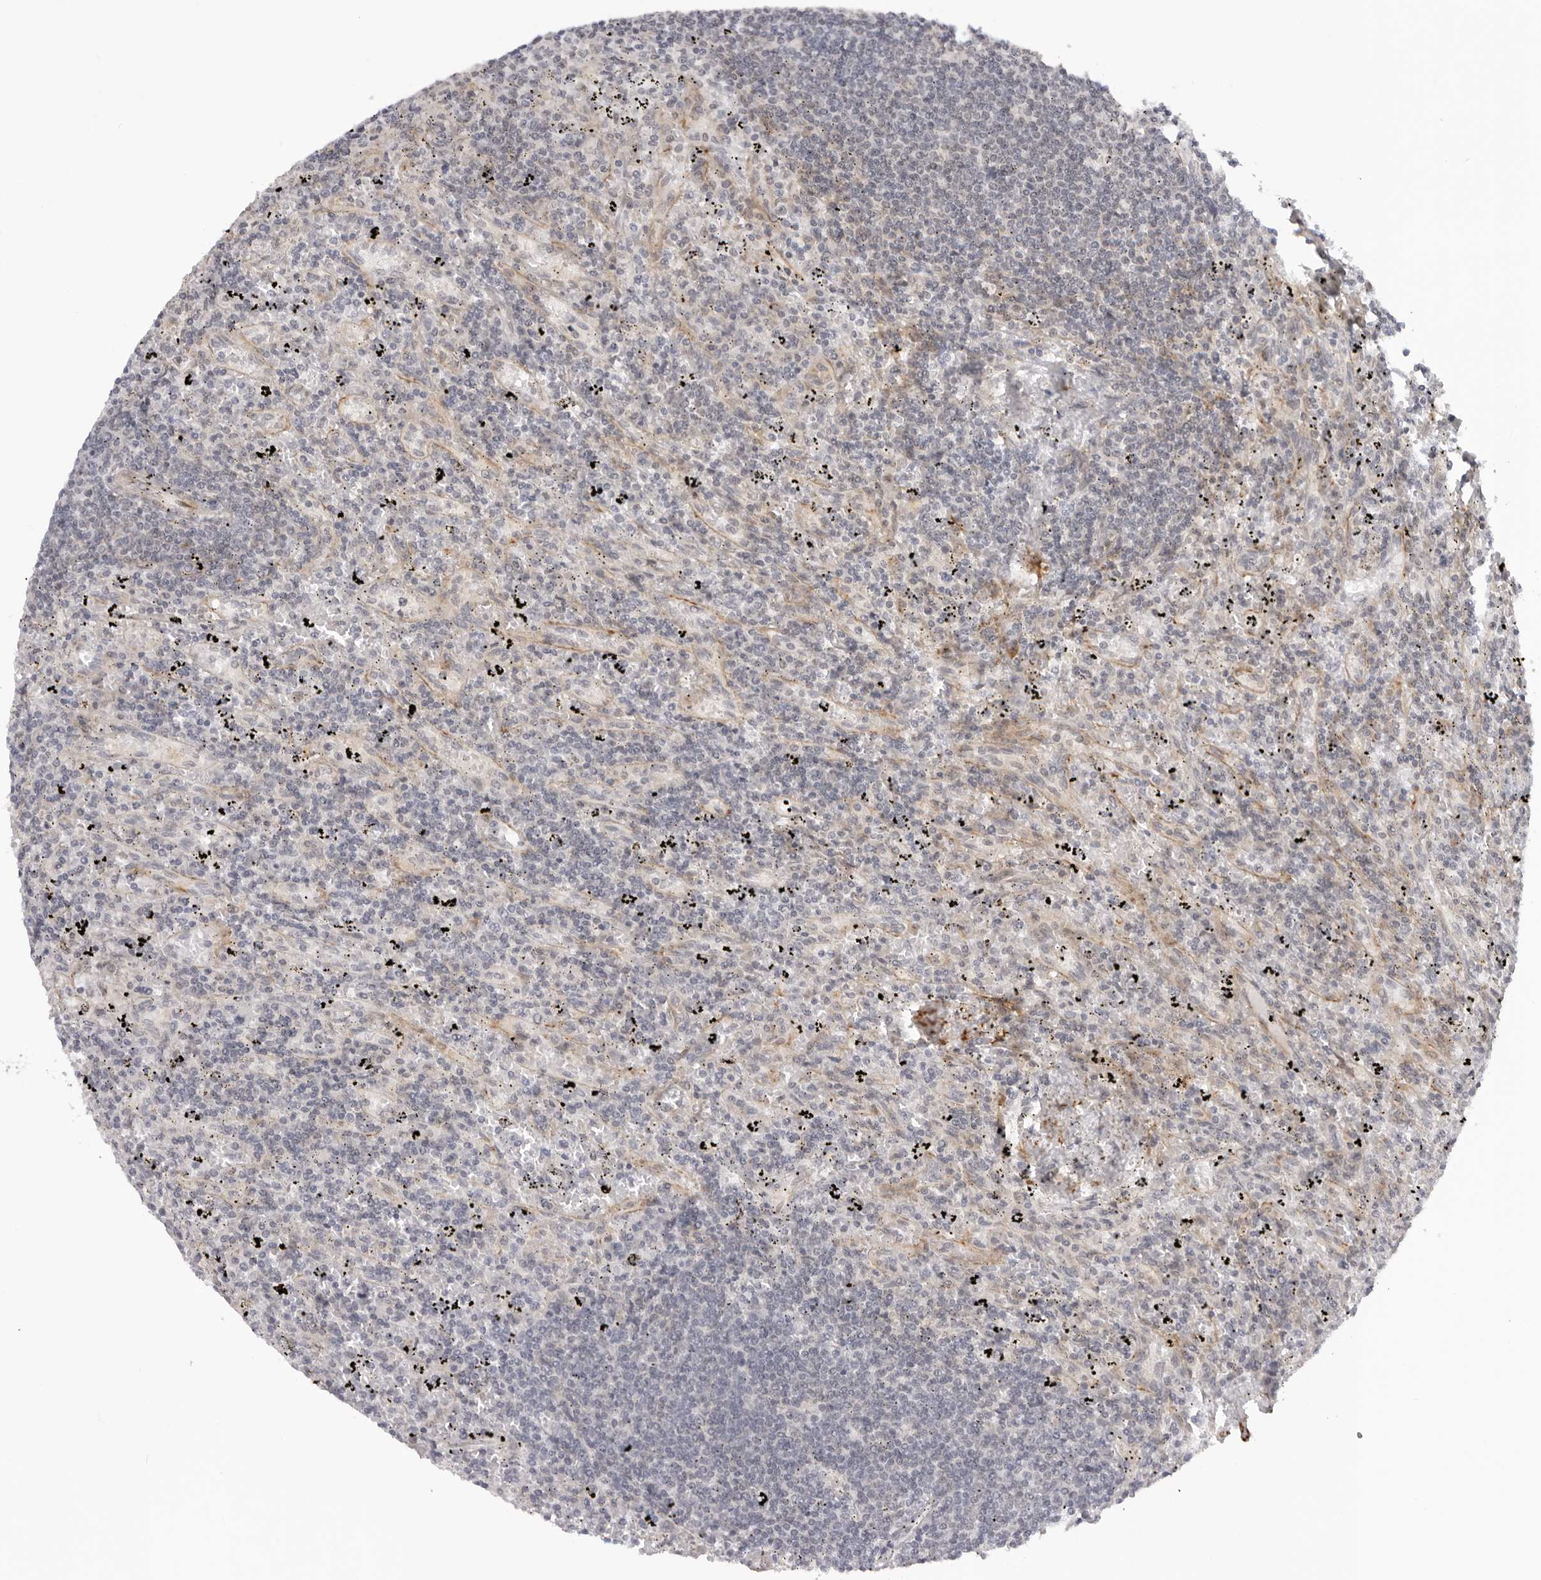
{"staining": {"intensity": "negative", "quantity": "none", "location": "none"}, "tissue": "lymphoma", "cell_type": "Tumor cells", "image_type": "cancer", "snomed": [{"axis": "morphology", "description": "Malignant lymphoma, non-Hodgkin's type, Low grade"}, {"axis": "topography", "description": "Spleen"}], "caption": "This is an IHC histopathology image of malignant lymphoma, non-Hodgkin's type (low-grade). There is no positivity in tumor cells.", "gene": "SRGAP2", "patient": {"sex": "male", "age": 76}}